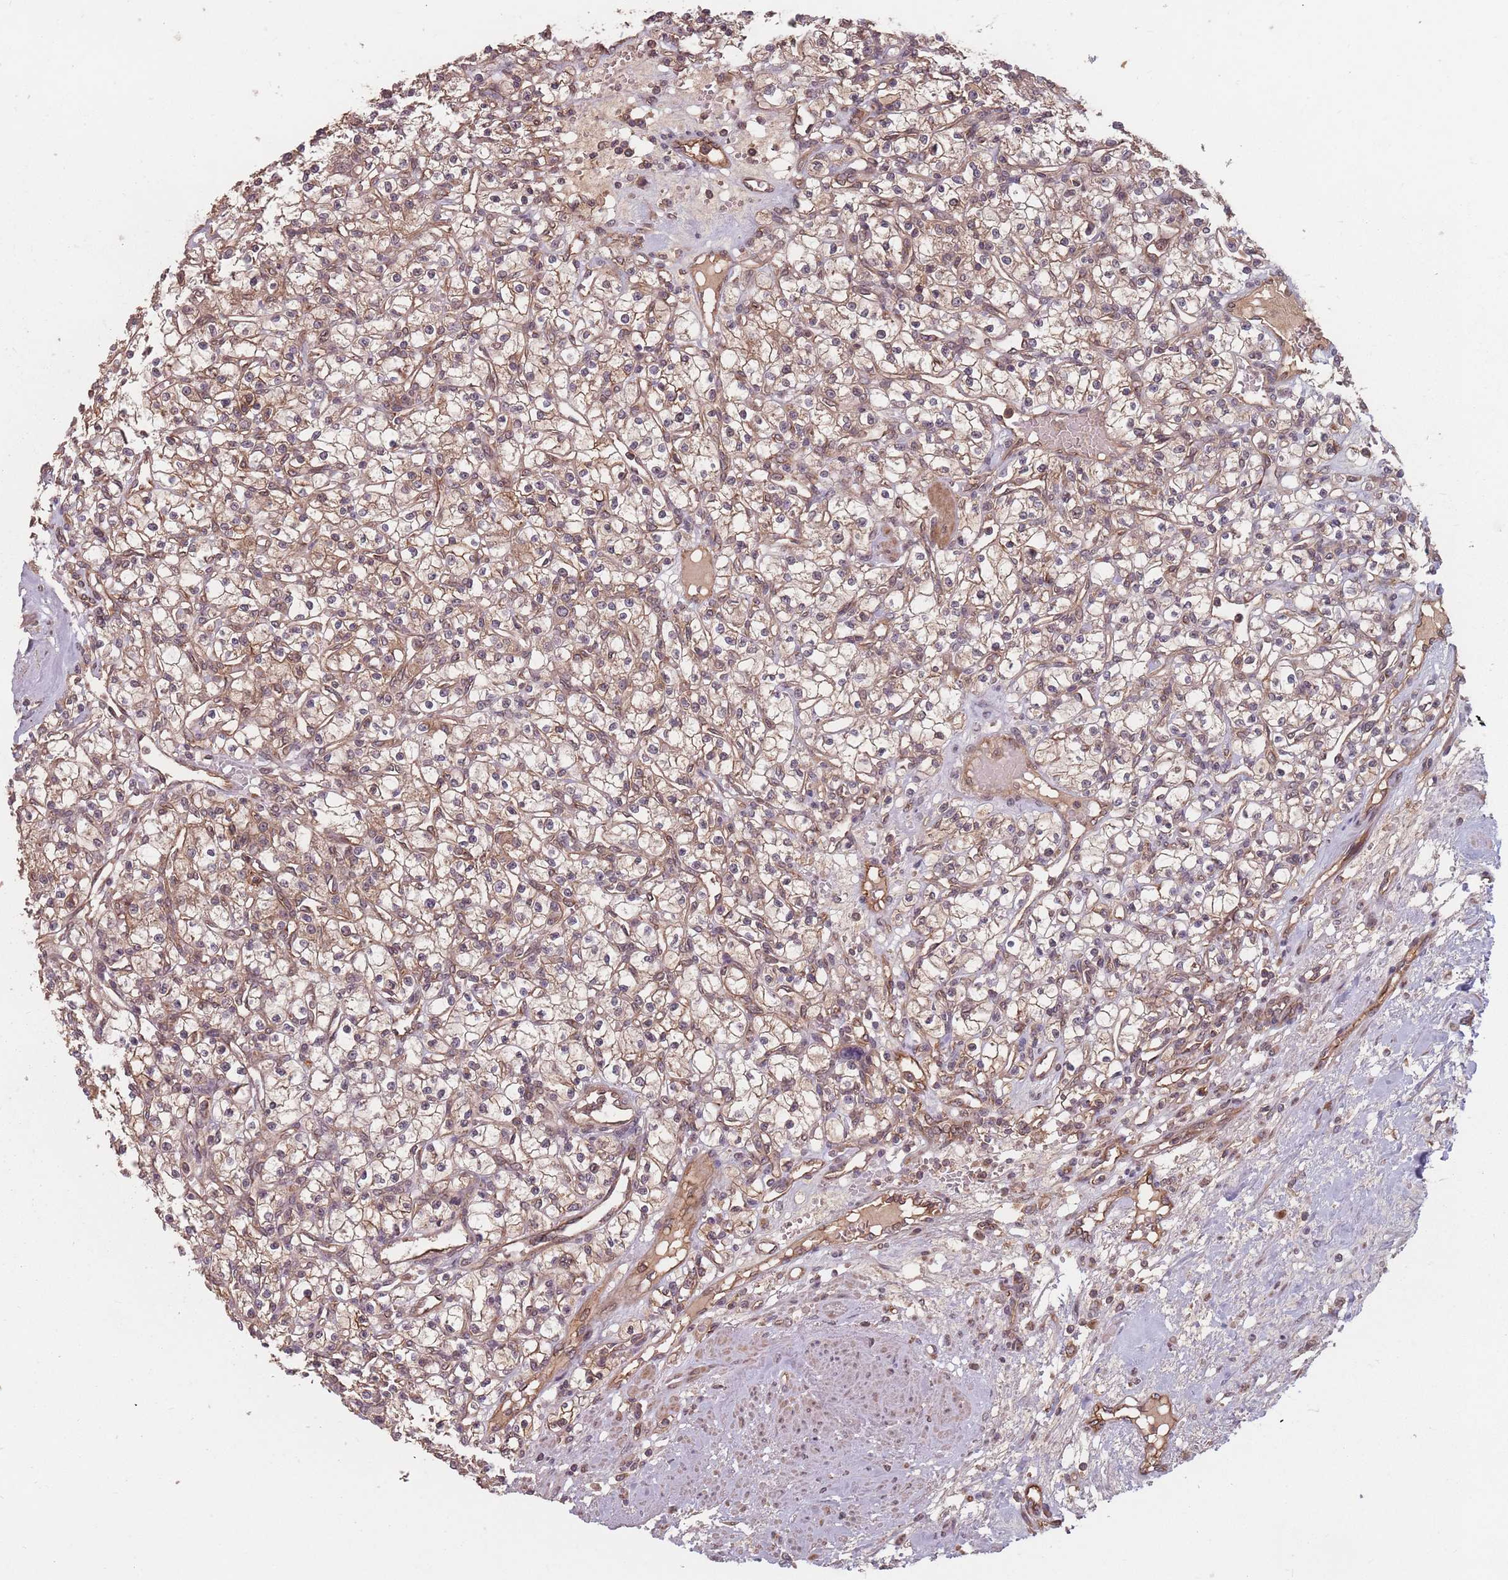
{"staining": {"intensity": "moderate", "quantity": ">75%", "location": "cytoplasmic/membranous"}, "tissue": "renal cancer", "cell_type": "Tumor cells", "image_type": "cancer", "snomed": [{"axis": "morphology", "description": "Adenocarcinoma, NOS"}, {"axis": "topography", "description": "Kidney"}], "caption": "Immunohistochemical staining of renal cancer (adenocarcinoma) shows moderate cytoplasmic/membranous protein expression in approximately >75% of tumor cells.", "gene": "C3orf14", "patient": {"sex": "female", "age": 59}}